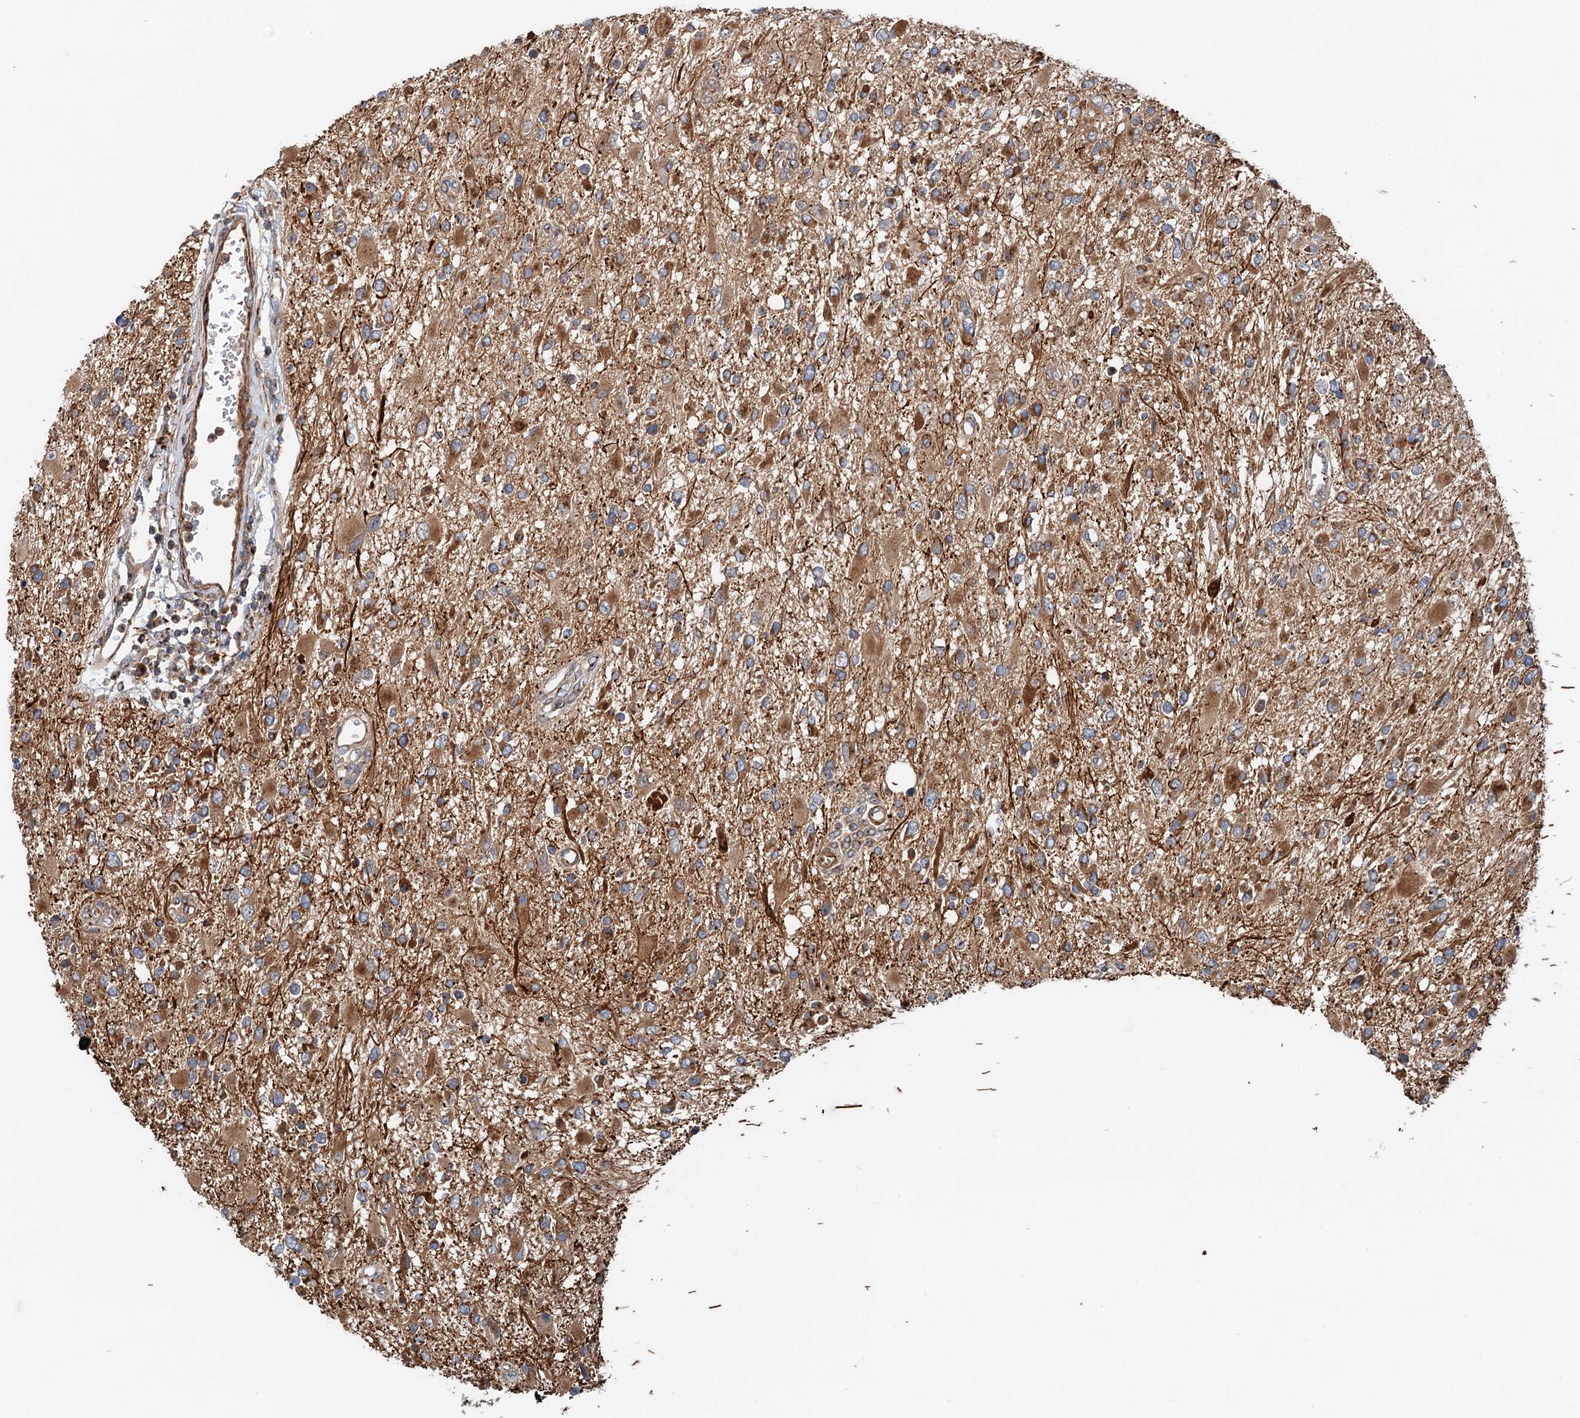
{"staining": {"intensity": "moderate", "quantity": ">75%", "location": "cytoplasmic/membranous"}, "tissue": "glioma", "cell_type": "Tumor cells", "image_type": "cancer", "snomed": [{"axis": "morphology", "description": "Glioma, malignant, High grade"}, {"axis": "topography", "description": "Brain"}], "caption": "Malignant glioma (high-grade) stained with a protein marker reveals moderate staining in tumor cells.", "gene": "ANKRD26", "patient": {"sex": "male", "age": 53}}